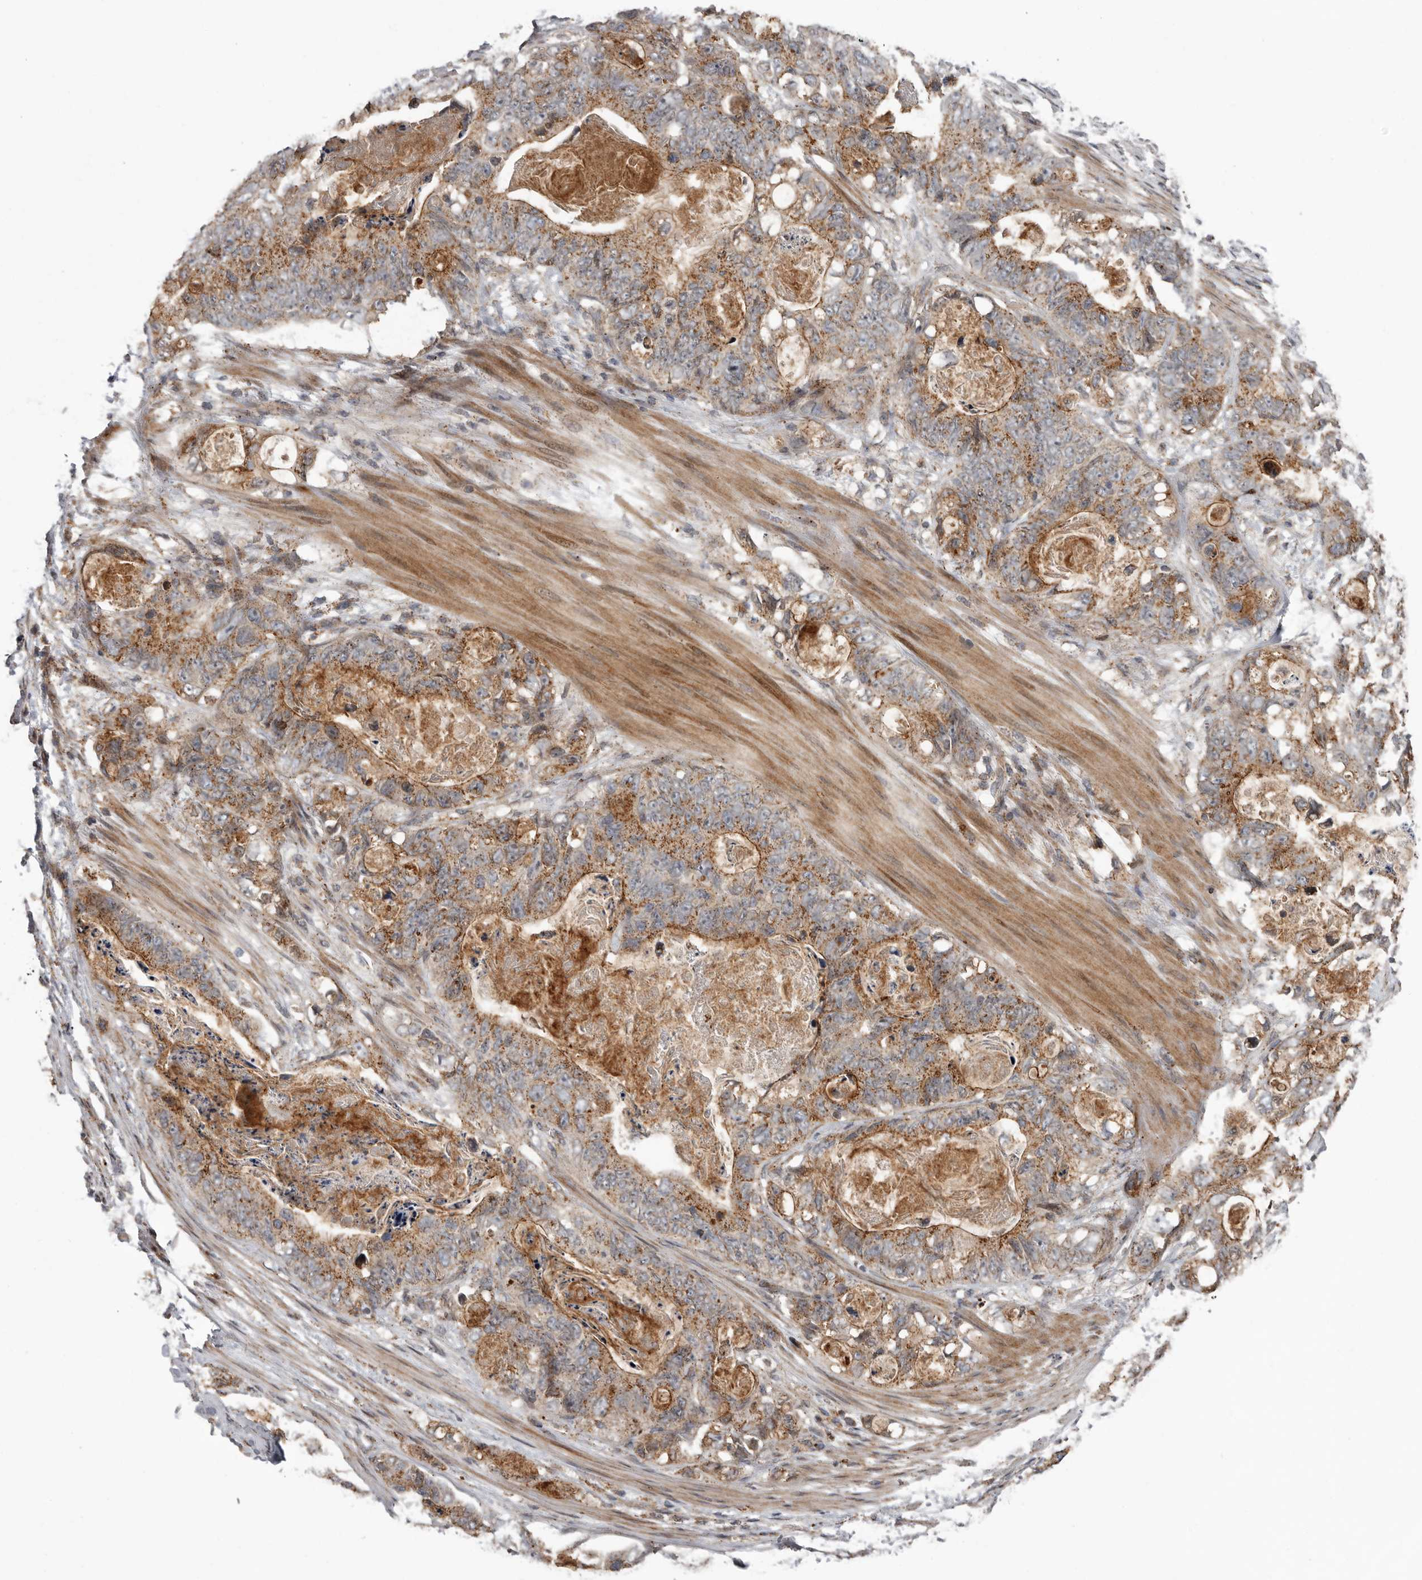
{"staining": {"intensity": "moderate", "quantity": ">75%", "location": "cytoplasmic/membranous"}, "tissue": "stomach cancer", "cell_type": "Tumor cells", "image_type": "cancer", "snomed": [{"axis": "morphology", "description": "Normal tissue, NOS"}, {"axis": "morphology", "description": "Adenocarcinoma, NOS"}, {"axis": "topography", "description": "Stomach"}], "caption": "IHC photomicrograph of stomach cancer stained for a protein (brown), which displays medium levels of moderate cytoplasmic/membranous expression in about >75% of tumor cells.", "gene": "FGFR4", "patient": {"sex": "female", "age": 89}}